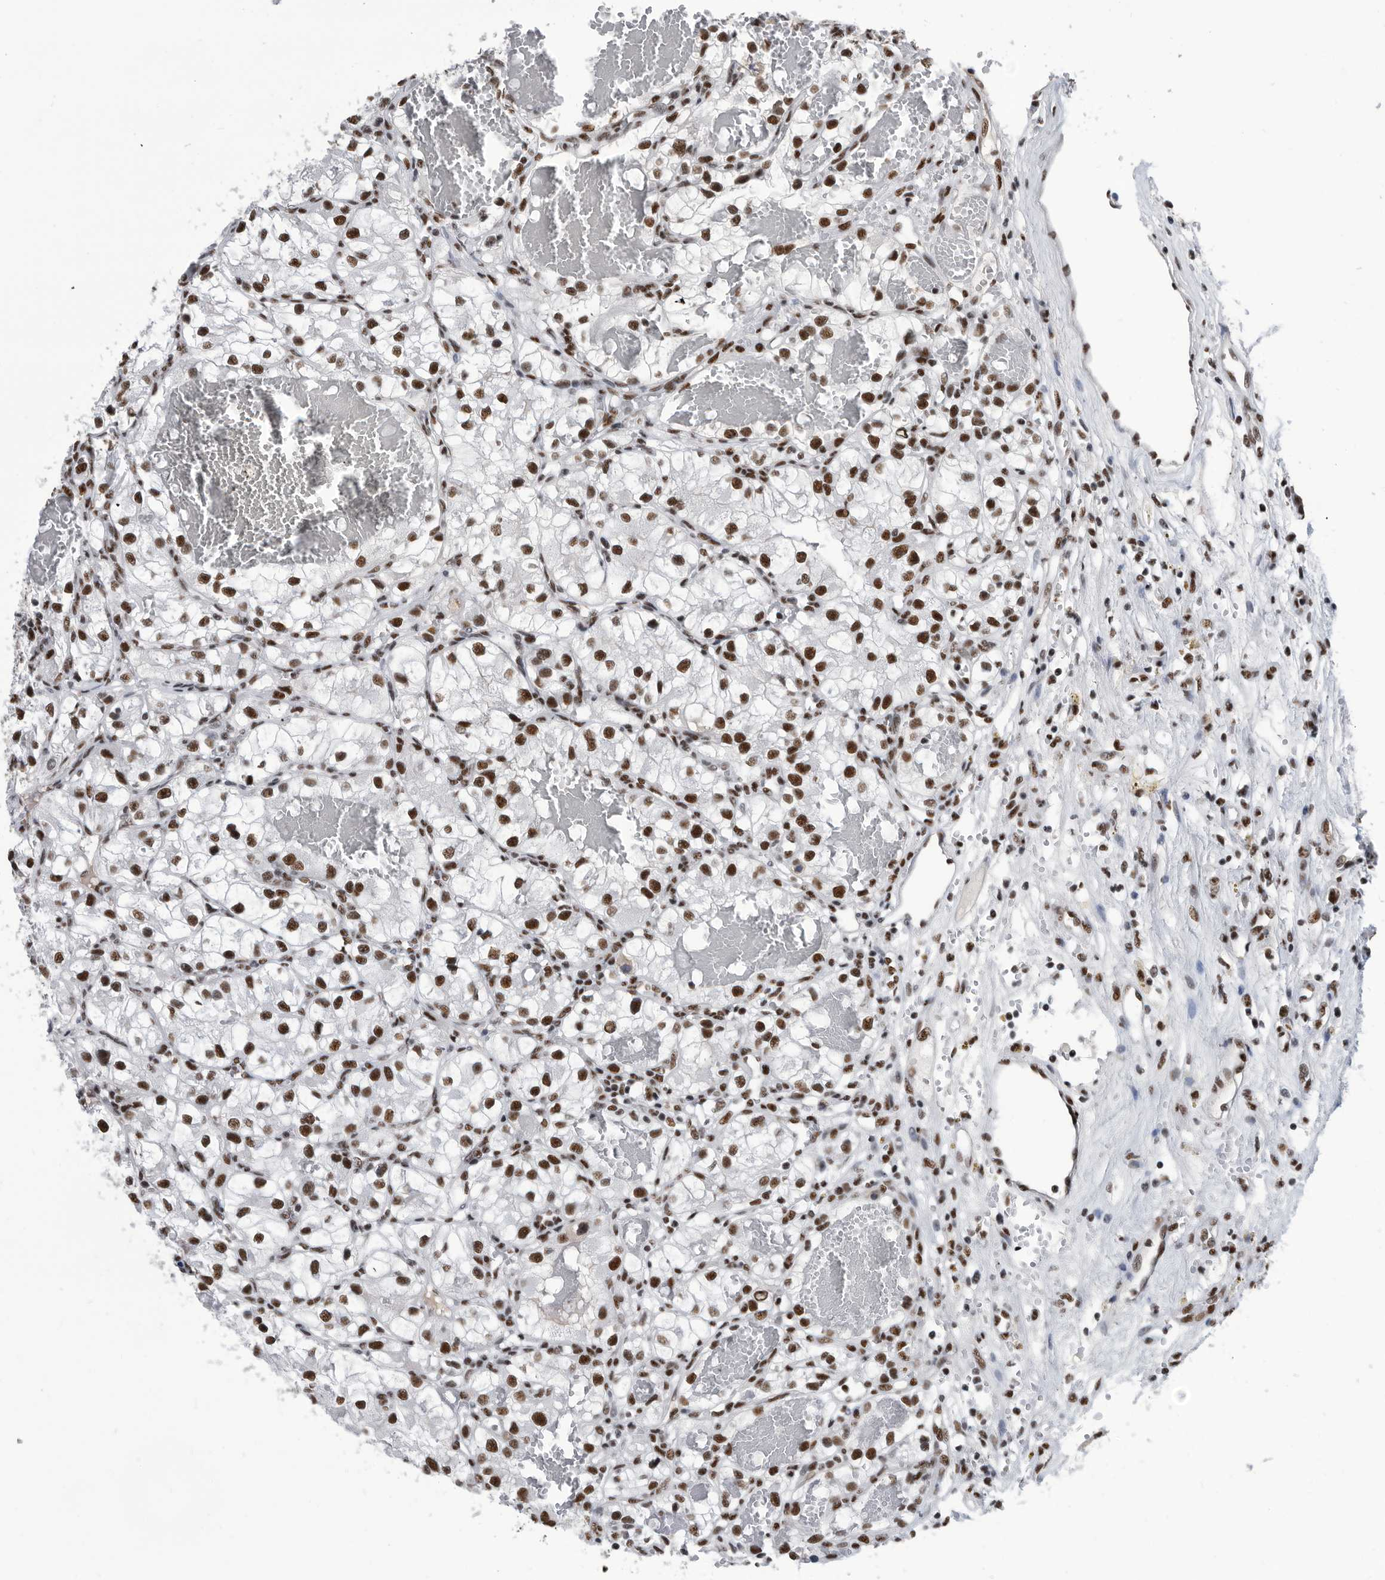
{"staining": {"intensity": "strong", "quantity": ">75%", "location": "nuclear"}, "tissue": "renal cancer", "cell_type": "Tumor cells", "image_type": "cancer", "snomed": [{"axis": "morphology", "description": "Adenocarcinoma, NOS"}, {"axis": "topography", "description": "Kidney"}], "caption": "Protein positivity by immunohistochemistry shows strong nuclear staining in approximately >75% of tumor cells in renal cancer (adenocarcinoma). Using DAB (3,3'-diaminobenzidine) (brown) and hematoxylin (blue) stains, captured at high magnification using brightfield microscopy.", "gene": "SF3A1", "patient": {"sex": "female", "age": 57}}